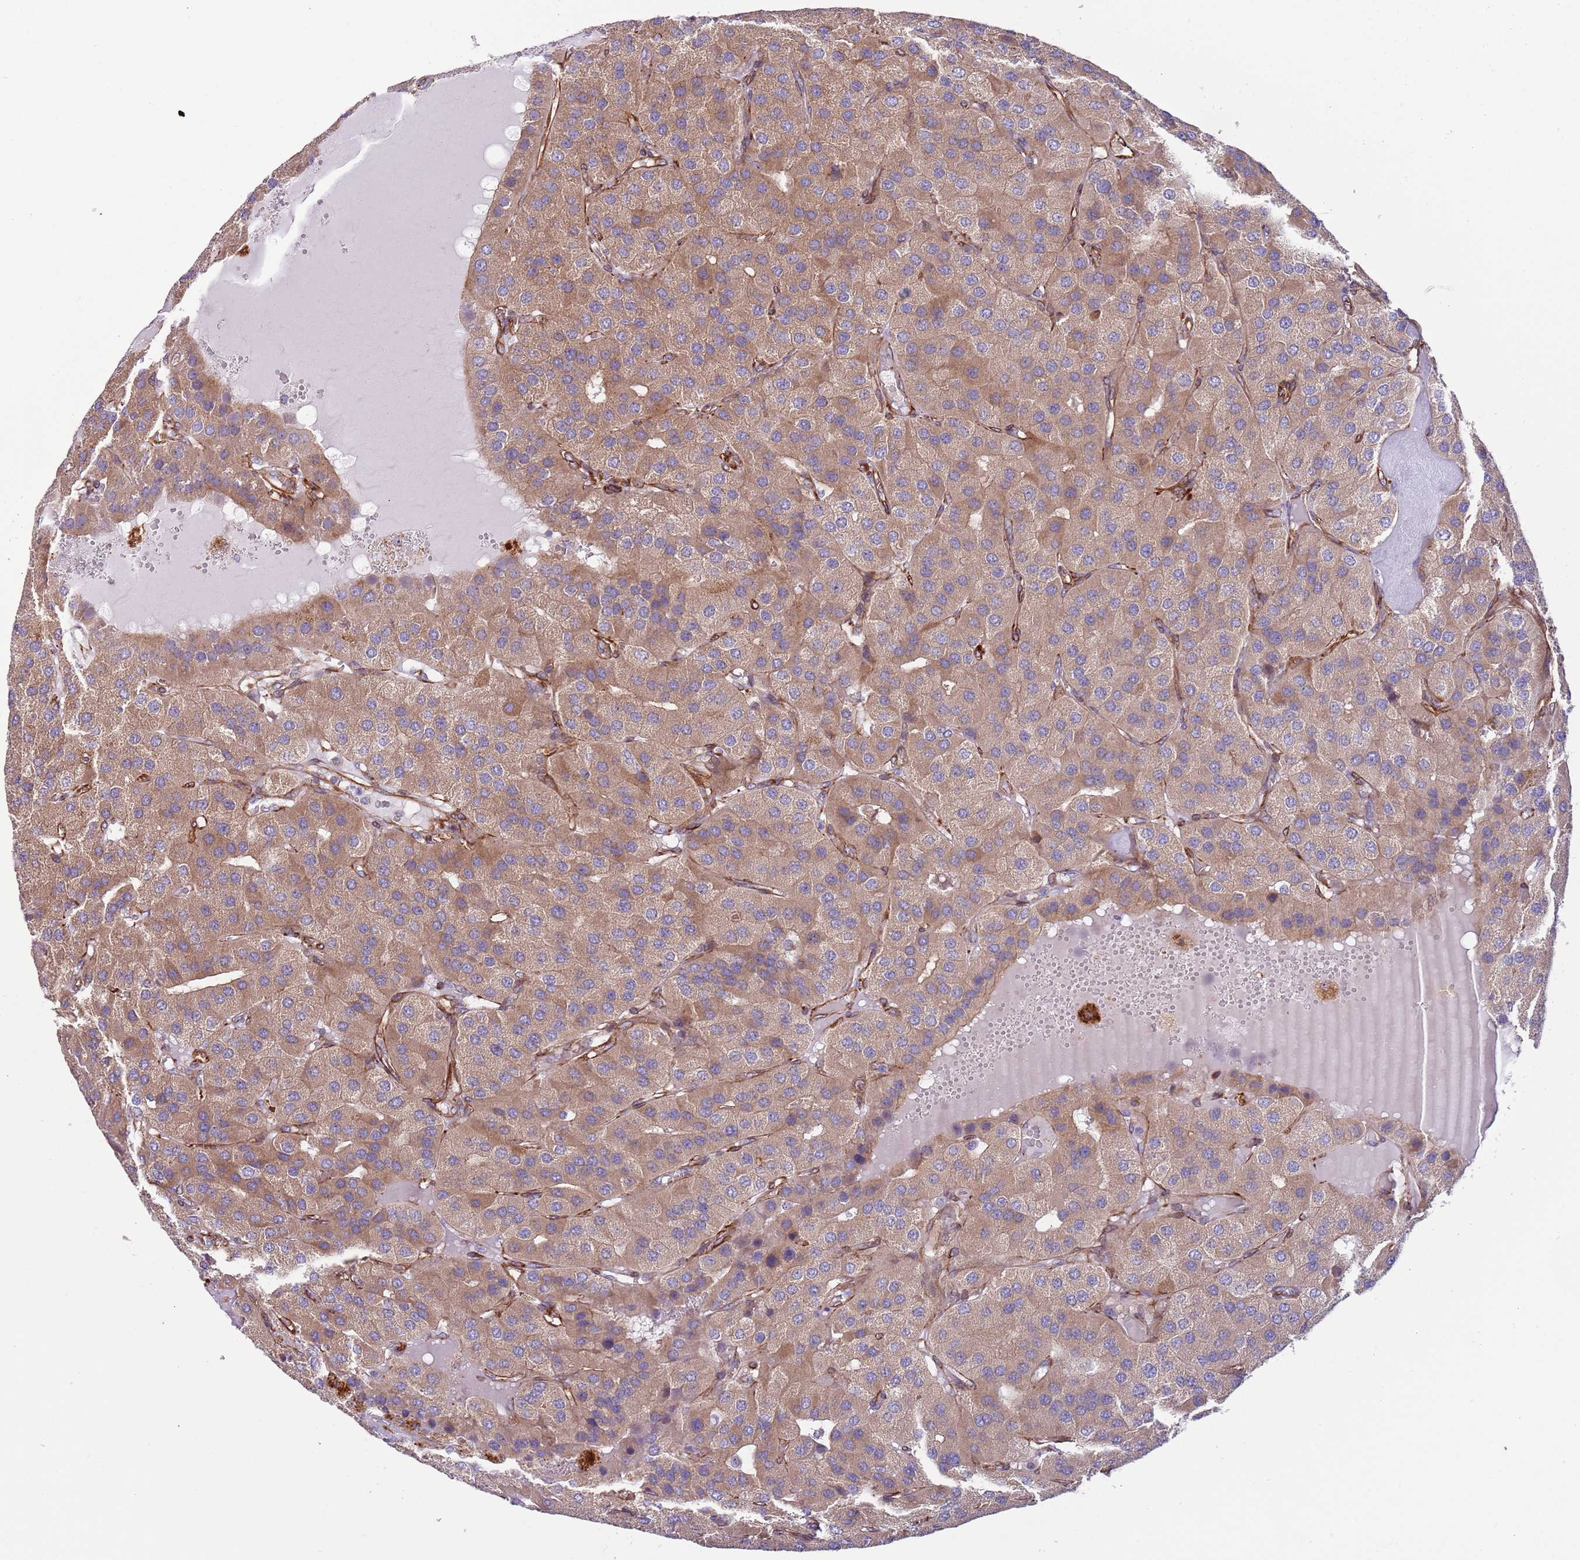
{"staining": {"intensity": "moderate", "quantity": ">75%", "location": "cytoplasmic/membranous"}, "tissue": "parathyroid gland", "cell_type": "Glandular cells", "image_type": "normal", "snomed": [{"axis": "morphology", "description": "Normal tissue, NOS"}, {"axis": "morphology", "description": "Adenoma, NOS"}, {"axis": "topography", "description": "Parathyroid gland"}], "caption": "IHC image of unremarkable human parathyroid gland stained for a protein (brown), which exhibits medium levels of moderate cytoplasmic/membranous positivity in about >75% of glandular cells.", "gene": "GAS2L3", "patient": {"sex": "female", "age": 86}}